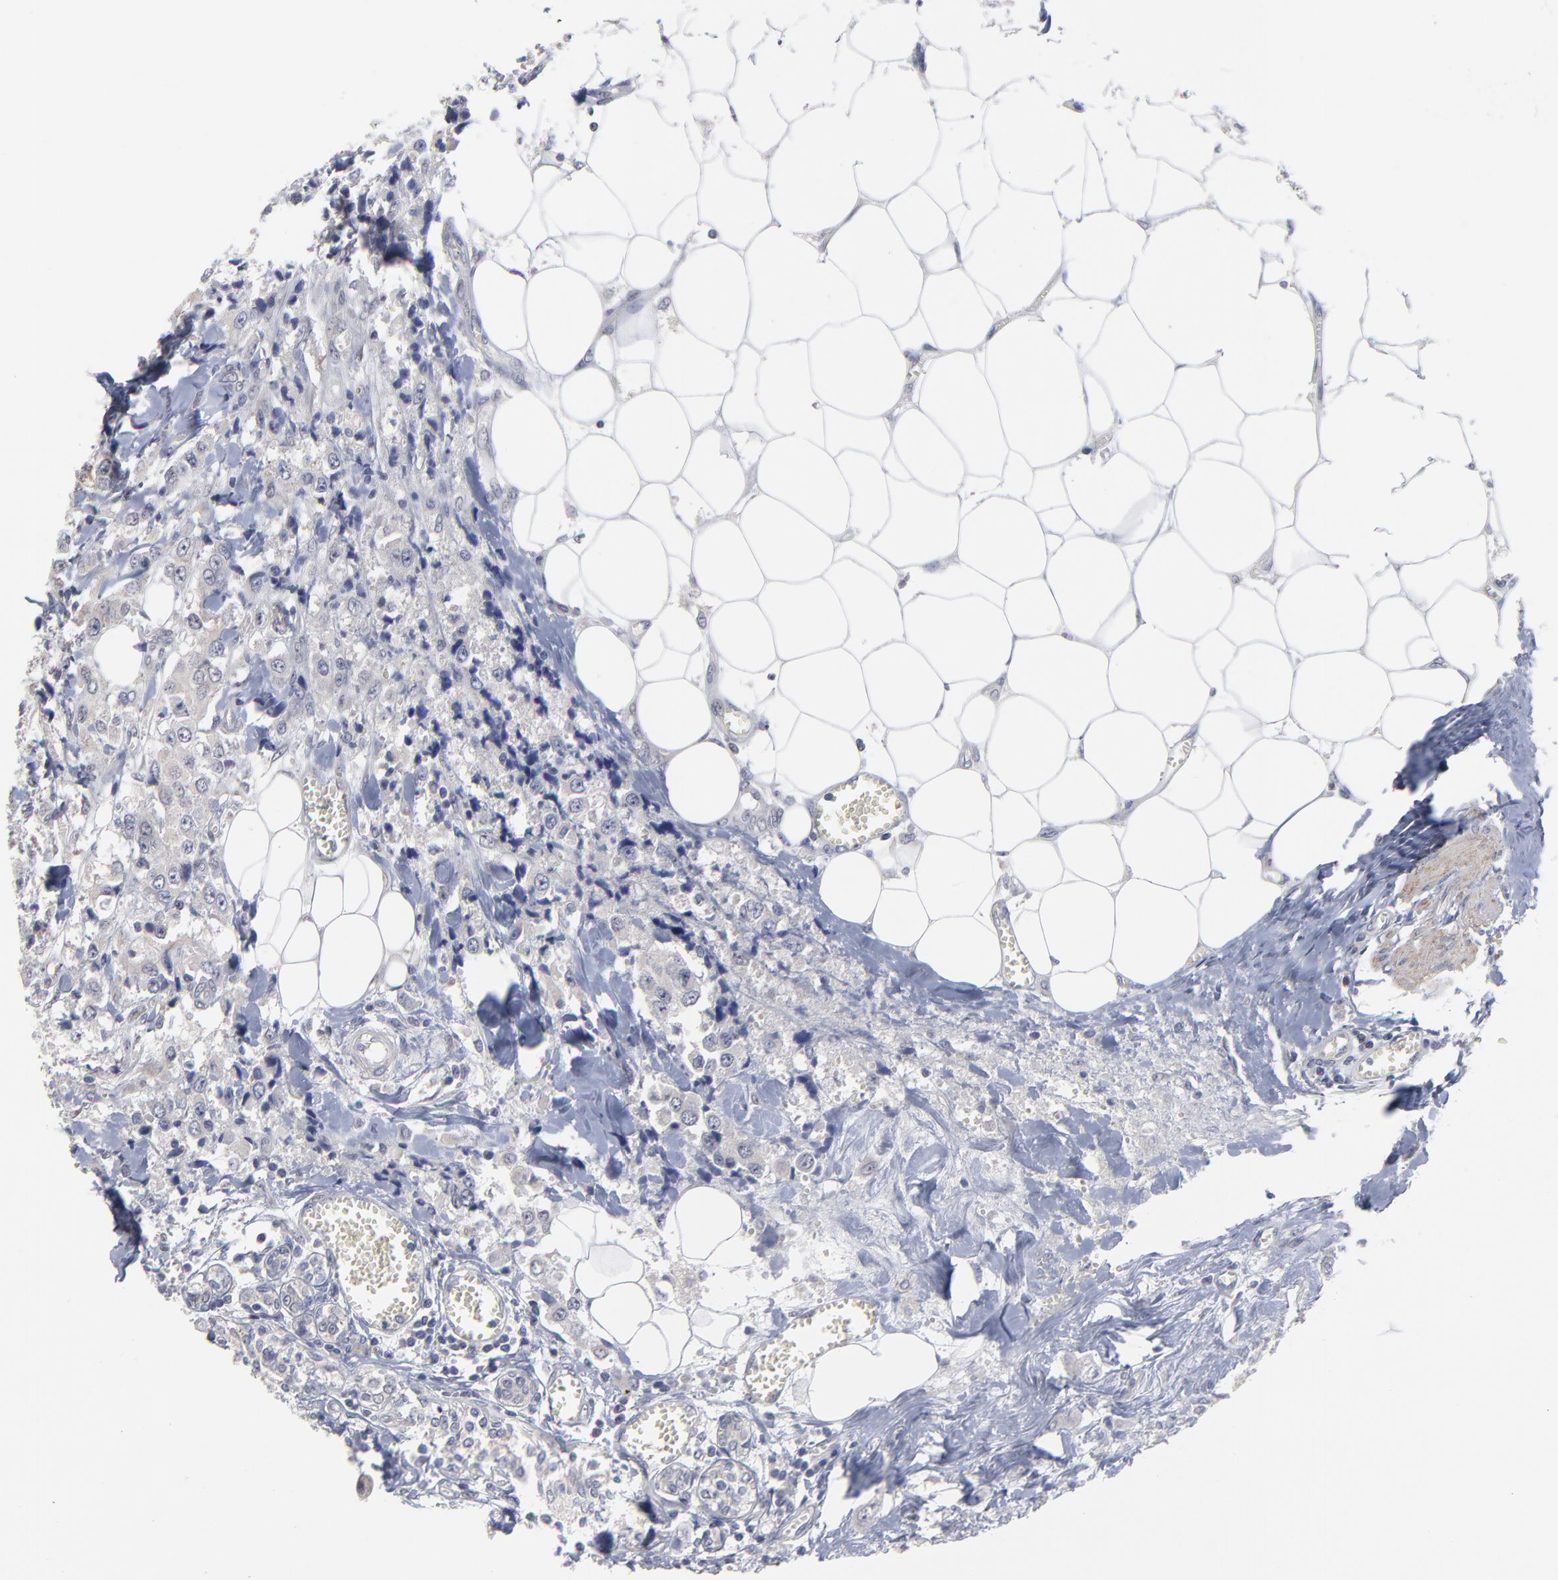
{"staining": {"intensity": "negative", "quantity": "none", "location": "none"}, "tissue": "breast cancer", "cell_type": "Tumor cells", "image_type": "cancer", "snomed": [{"axis": "morphology", "description": "Duct carcinoma"}, {"axis": "topography", "description": "Breast"}], "caption": "High magnification brightfield microscopy of breast cancer stained with DAB (brown) and counterstained with hematoxylin (blue): tumor cells show no significant positivity.", "gene": "MAGEA10", "patient": {"sex": "female", "age": 58}}